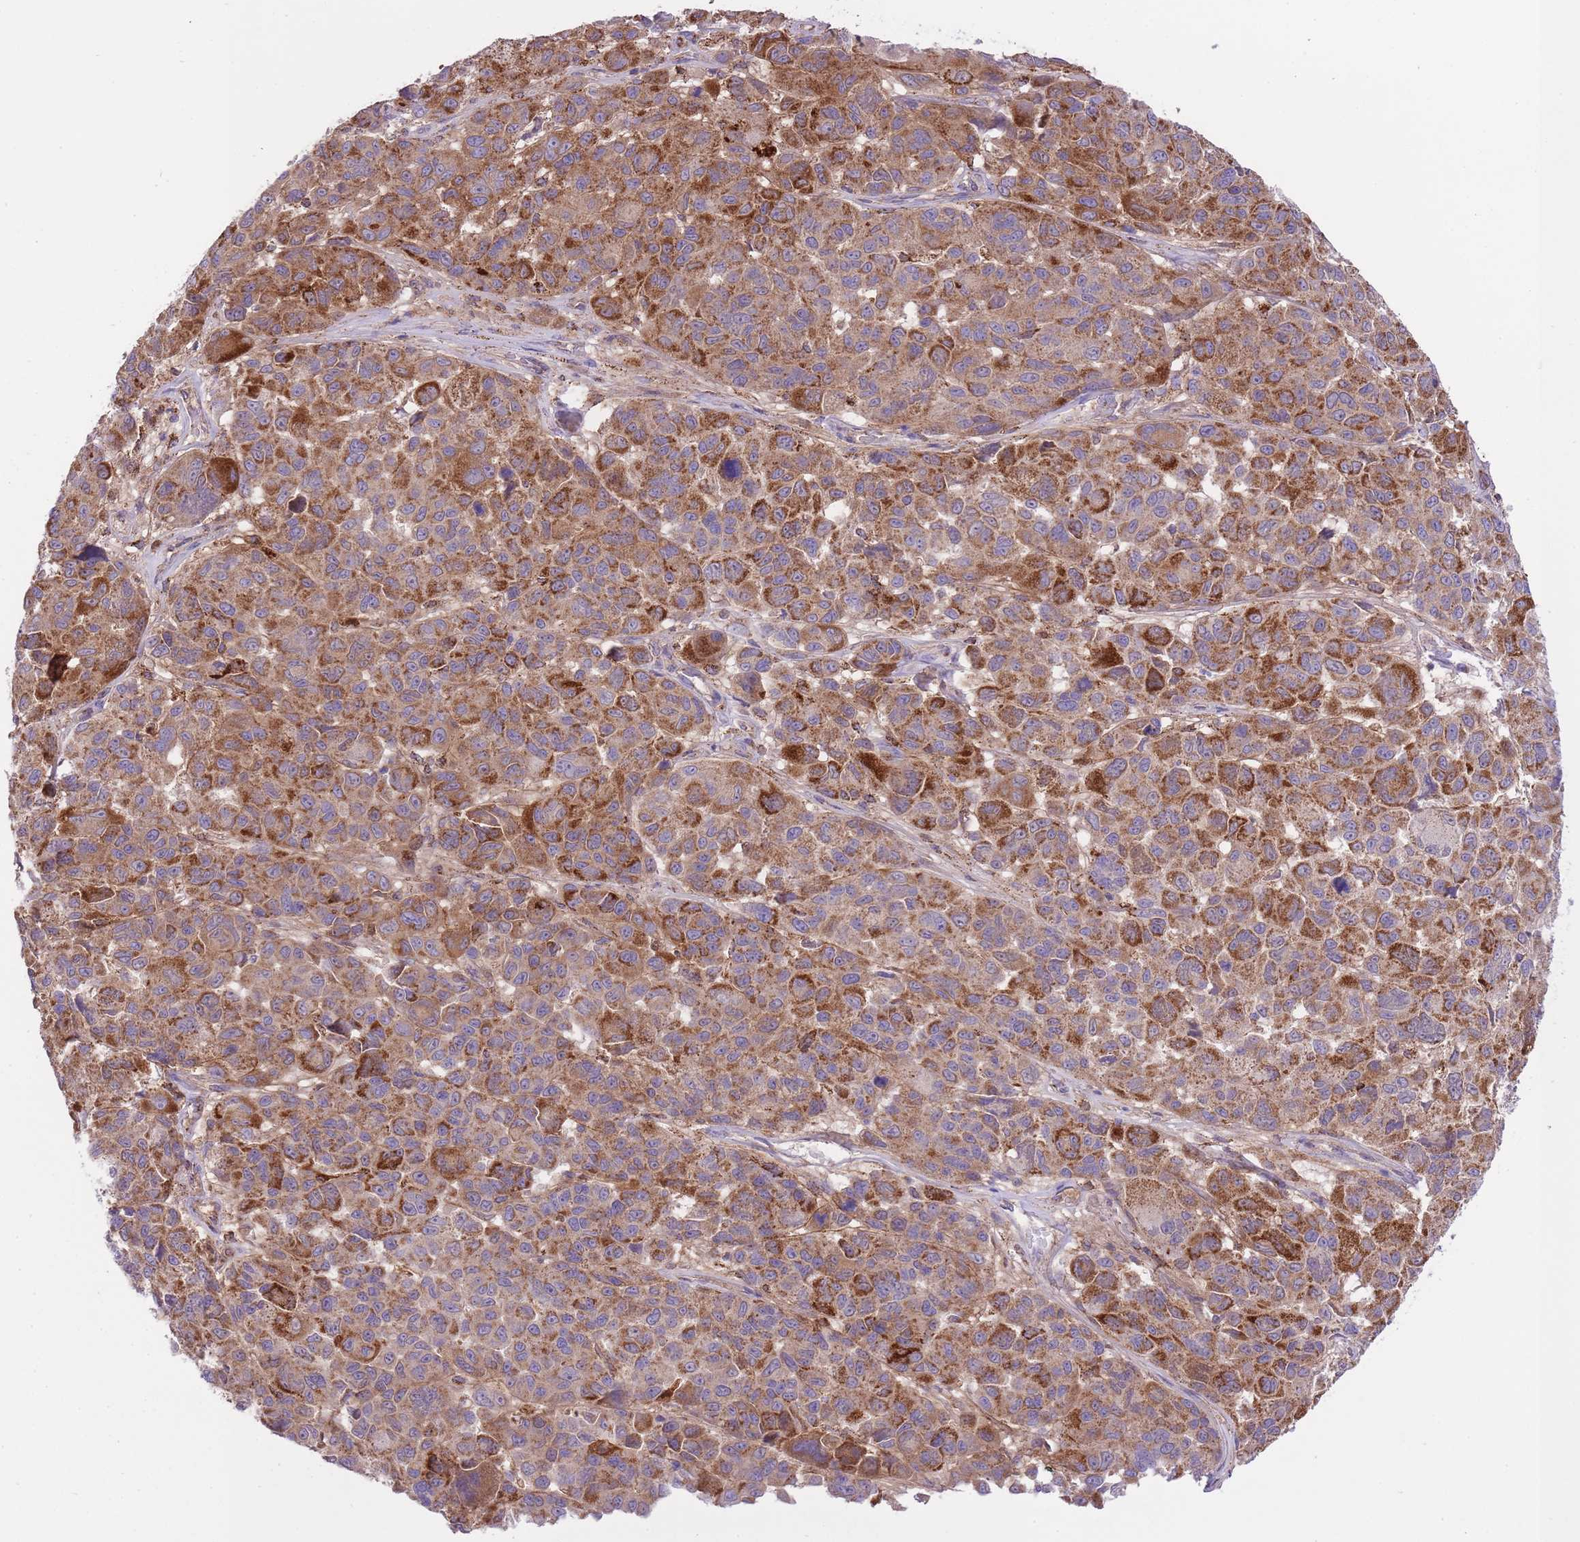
{"staining": {"intensity": "moderate", "quantity": ">75%", "location": "cytoplasmic/membranous"}, "tissue": "melanoma", "cell_type": "Tumor cells", "image_type": "cancer", "snomed": [{"axis": "morphology", "description": "Malignant melanoma, NOS"}, {"axis": "topography", "description": "Skin"}], "caption": "Melanoma stained with a brown dye shows moderate cytoplasmic/membranous positive expression in about >75% of tumor cells.", "gene": "ST3GAL3", "patient": {"sex": "female", "age": 66}}